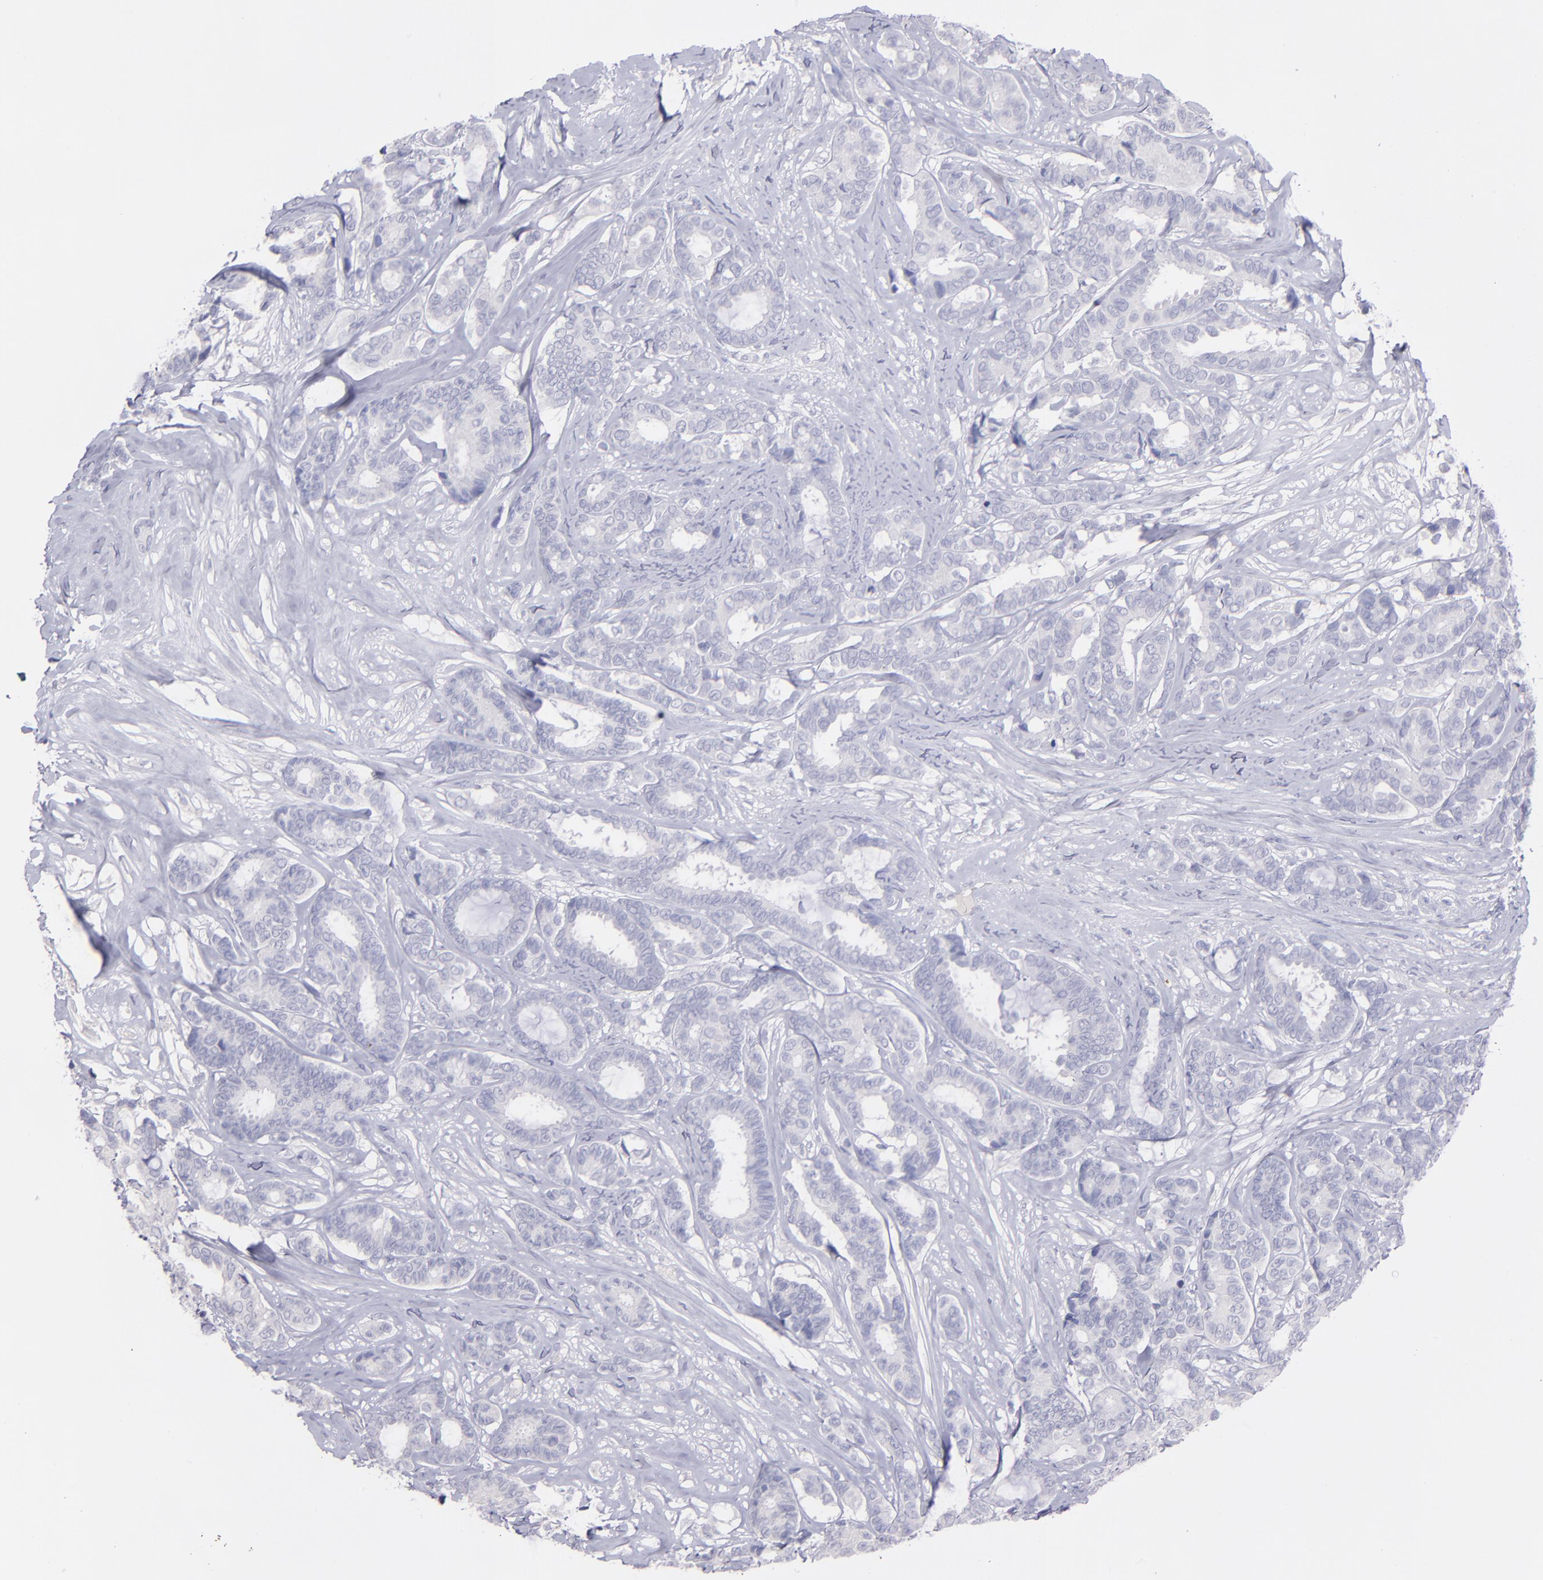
{"staining": {"intensity": "negative", "quantity": "none", "location": "none"}, "tissue": "breast cancer", "cell_type": "Tumor cells", "image_type": "cancer", "snomed": [{"axis": "morphology", "description": "Duct carcinoma"}, {"axis": "topography", "description": "Breast"}], "caption": "DAB immunohistochemical staining of human breast cancer displays no significant positivity in tumor cells.", "gene": "SNAP25", "patient": {"sex": "female", "age": 87}}